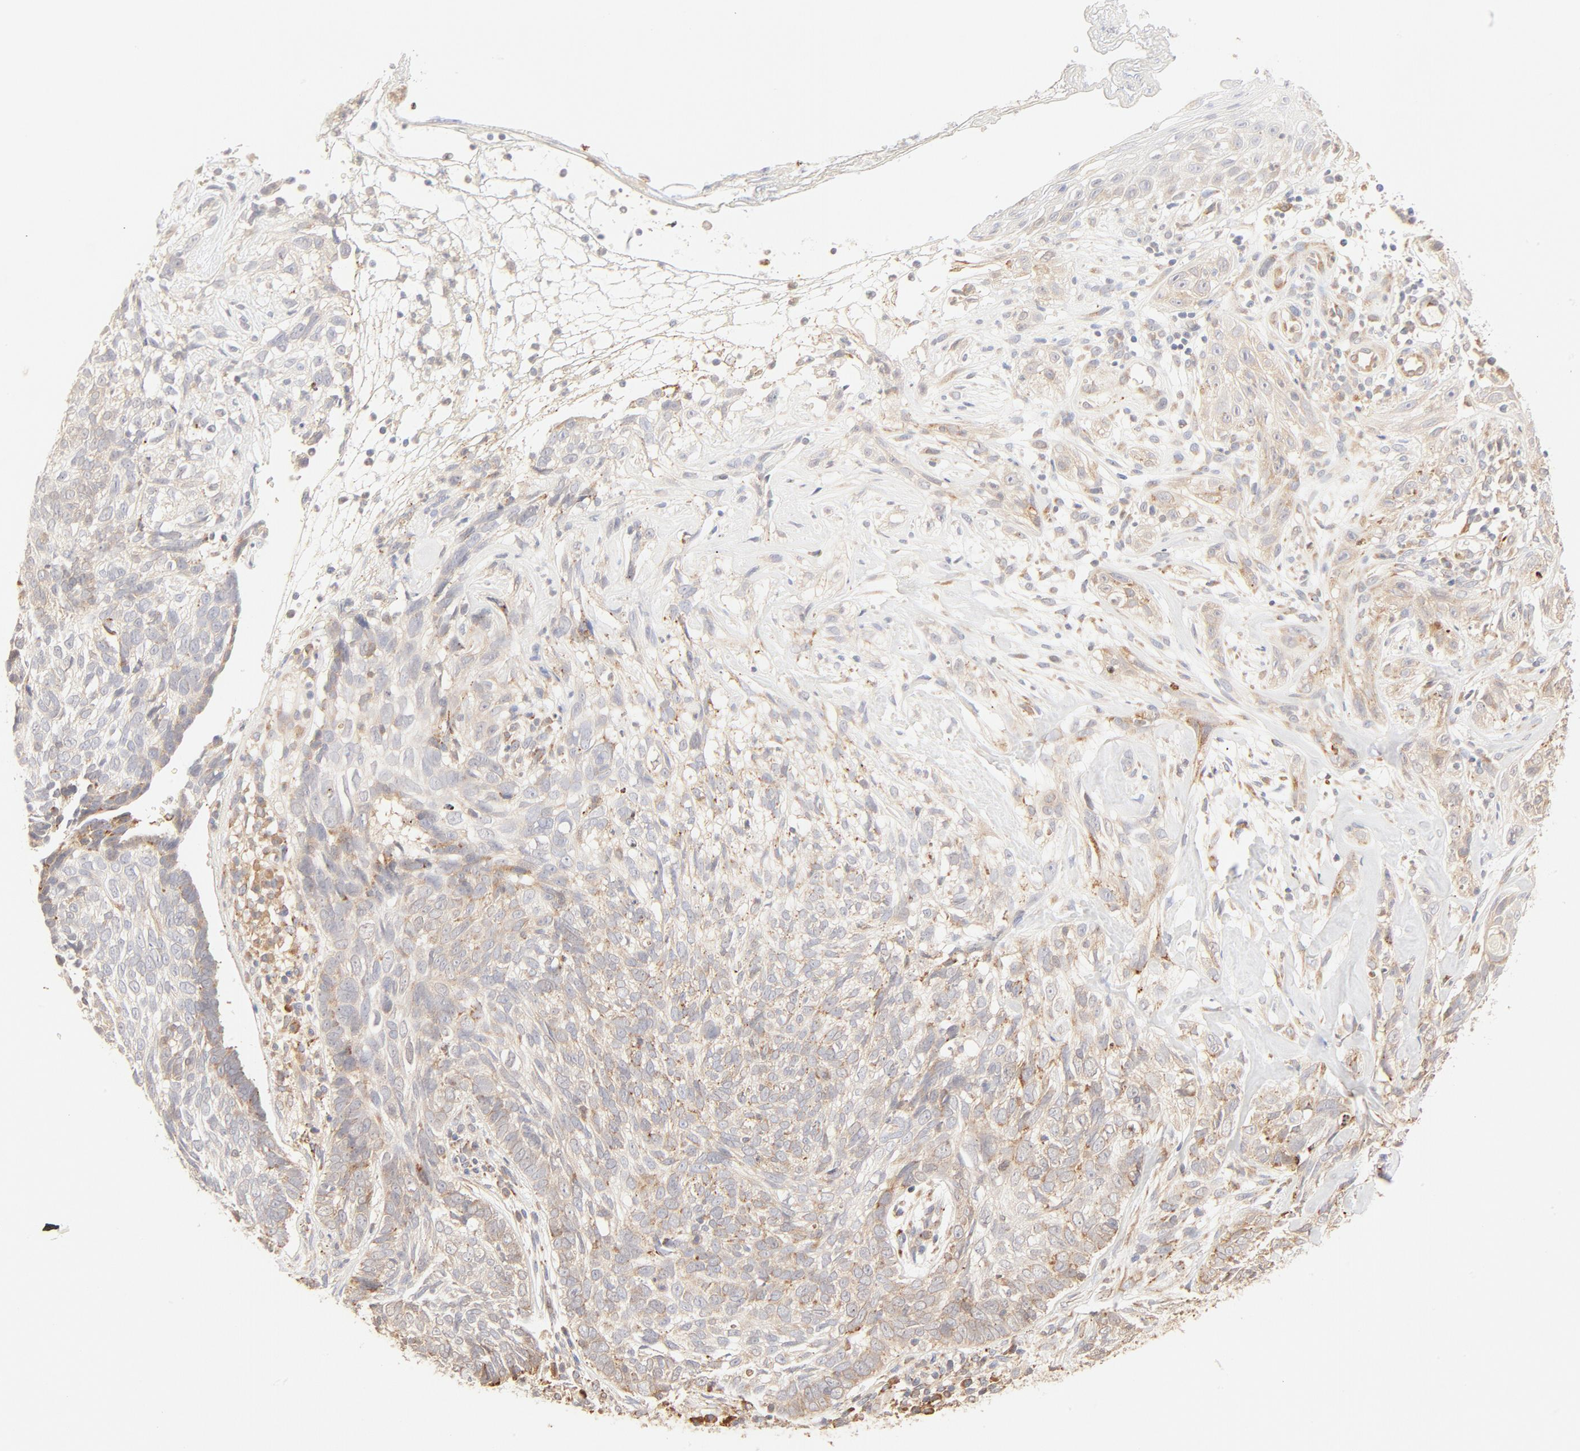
{"staining": {"intensity": "weak", "quantity": ">75%", "location": "cytoplasmic/membranous"}, "tissue": "skin cancer", "cell_type": "Tumor cells", "image_type": "cancer", "snomed": [{"axis": "morphology", "description": "Basal cell carcinoma"}, {"axis": "topography", "description": "Skin"}], "caption": "The immunohistochemical stain shows weak cytoplasmic/membranous staining in tumor cells of basal cell carcinoma (skin) tissue. The staining was performed using DAB to visualize the protein expression in brown, while the nuclei were stained in blue with hematoxylin (Magnification: 20x).", "gene": "PARP12", "patient": {"sex": "male", "age": 72}}